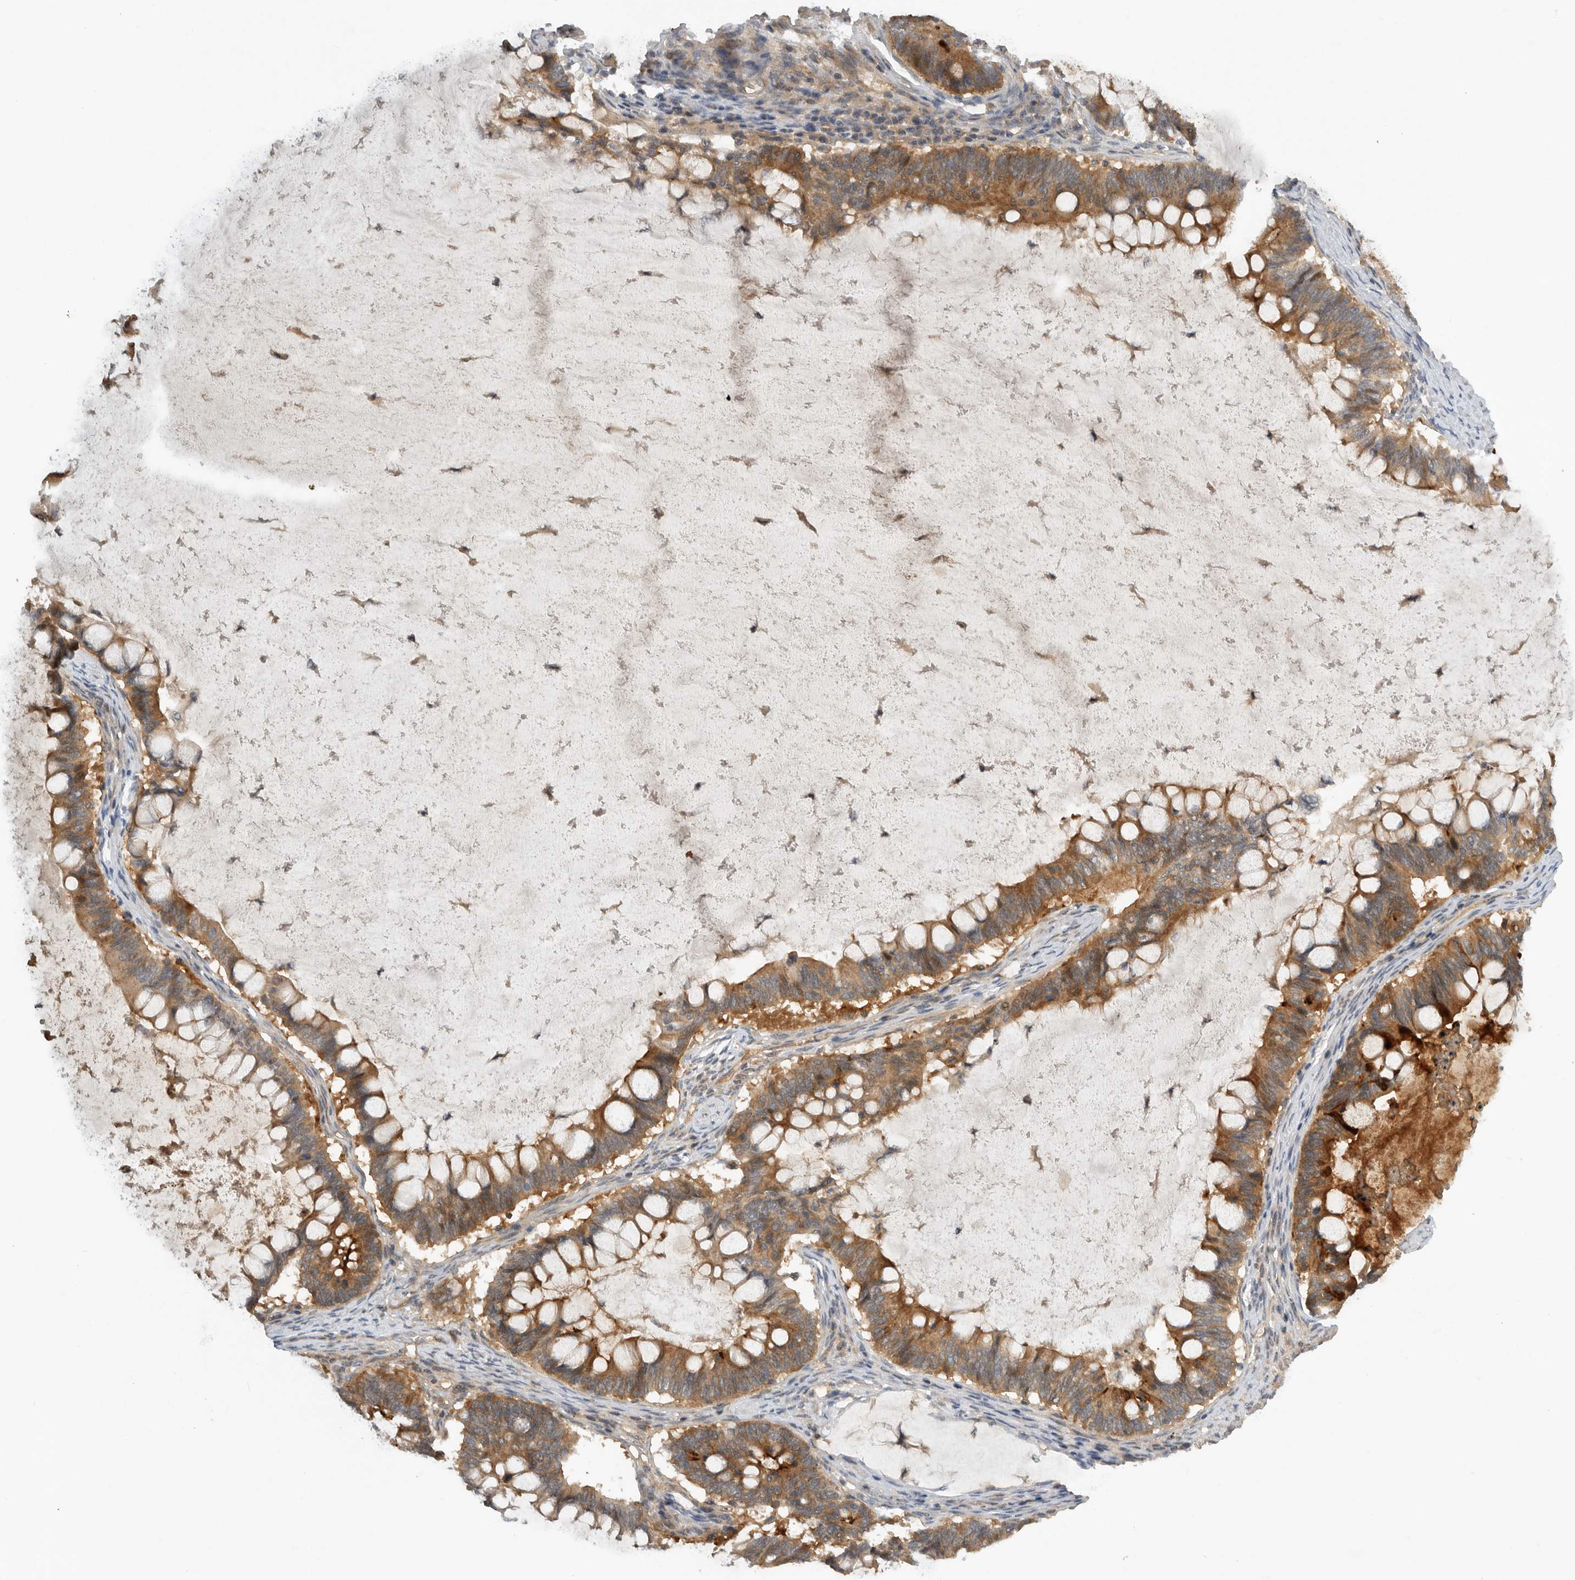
{"staining": {"intensity": "moderate", "quantity": ">75%", "location": "cytoplasmic/membranous"}, "tissue": "ovarian cancer", "cell_type": "Tumor cells", "image_type": "cancer", "snomed": [{"axis": "morphology", "description": "Cystadenocarcinoma, mucinous, NOS"}, {"axis": "topography", "description": "Ovary"}], "caption": "Immunohistochemical staining of ovarian mucinous cystadenocarcinoma demonstrates medium levels of moderate cytoplasmic/membranous staining in approximately >75% of tumor cells.", "gene": "AASDHPPT", "patient": {"sex": "female", "age": 61}}